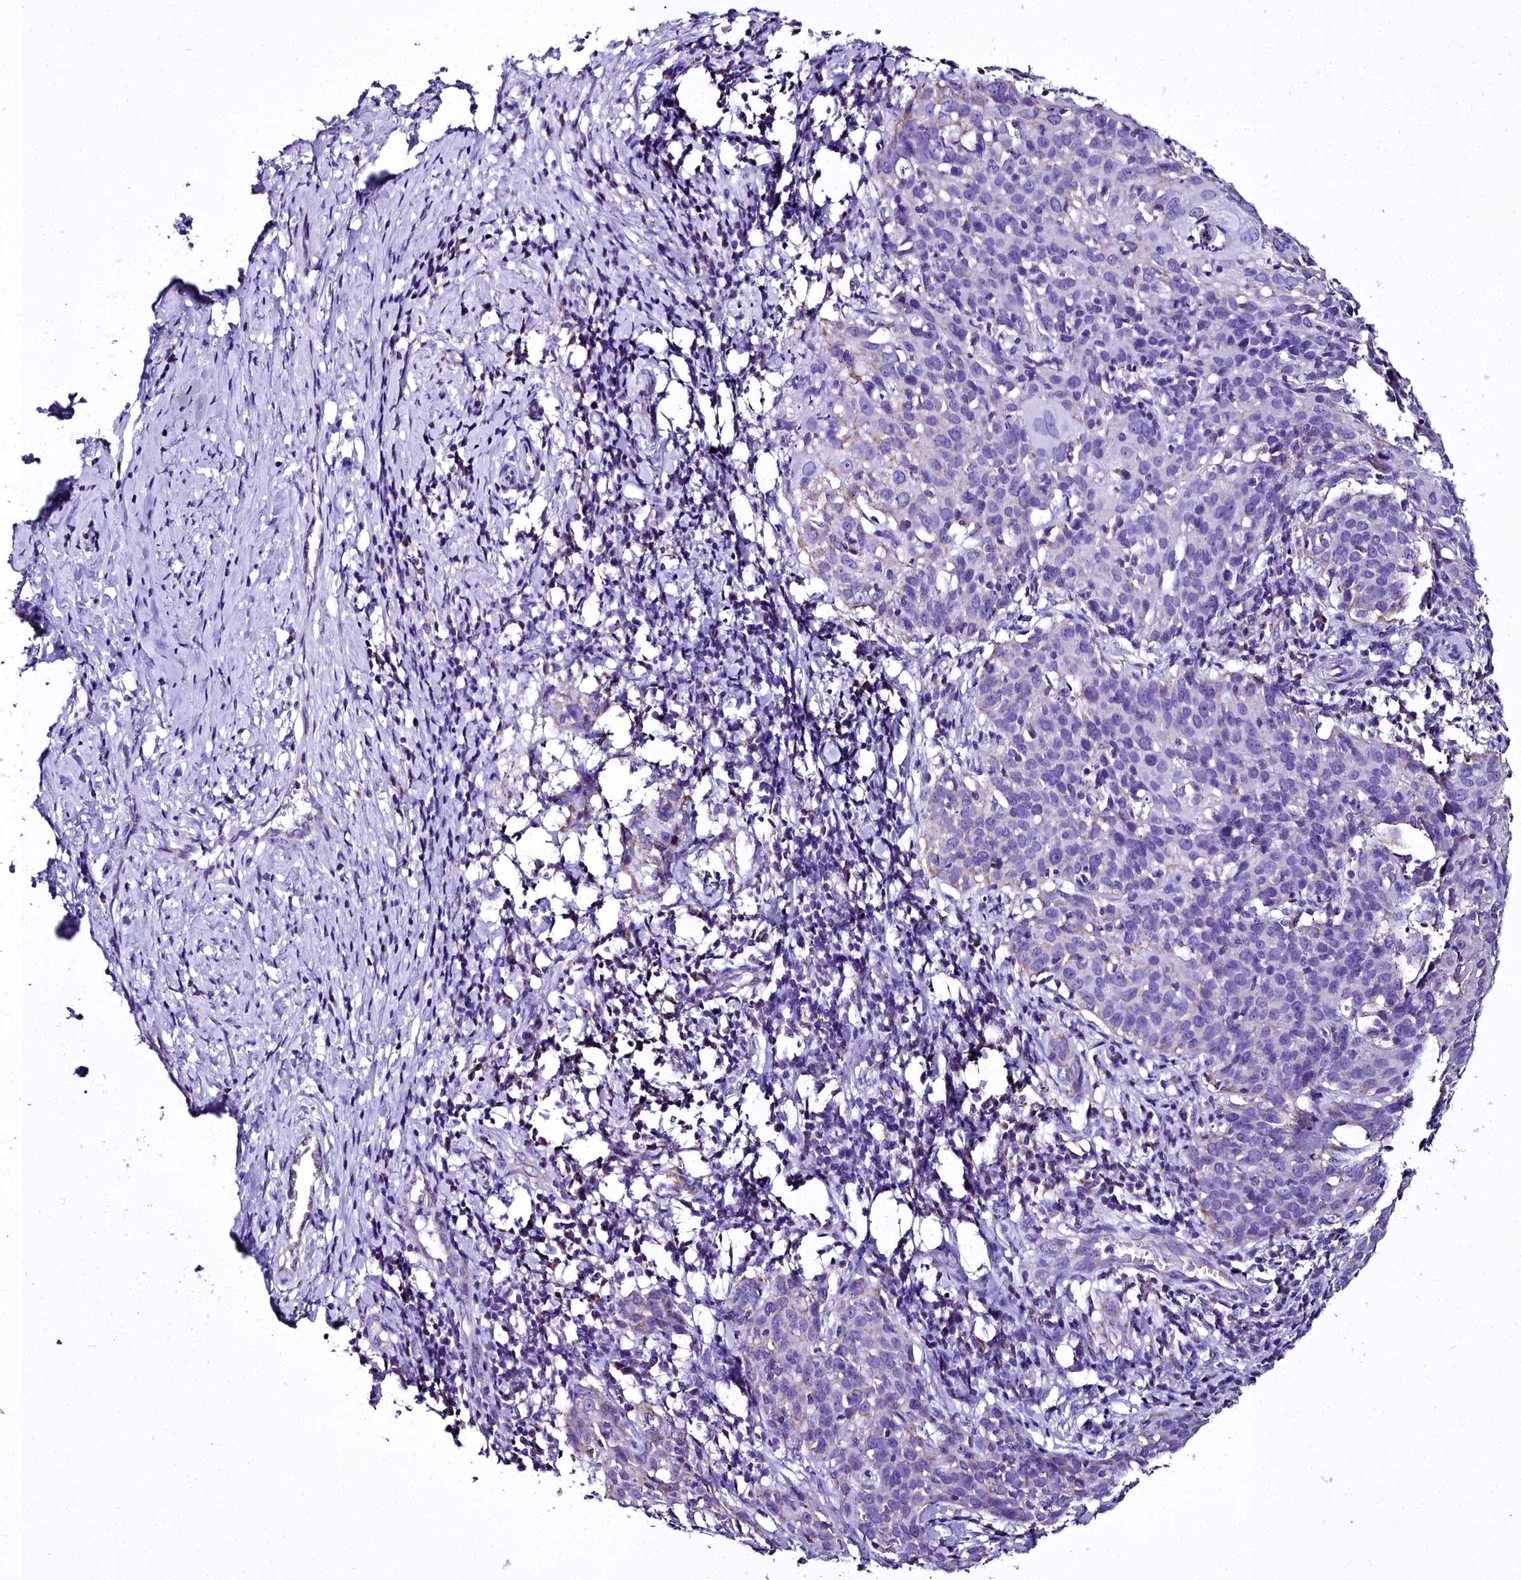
{"staining": {"intensity": "negative", "quantity": "none", "location": "none"}, "tissue": "cervical cancer", "cell_type": "Tumor cells", "image_type": "cancer", "snomed": [{"axis": "morphology", "description": "Squamous cell carcinoma, NOS"}, {"axis": "topography", "description": "Cervix"}], "caption": "Cervical cancer (squamous cell carcinoma) was stained to show a protein in brown. There is no significant expression in tumor cells.", "gene": "WDFY3", "patient": {"sex": "female", "age": 50}}